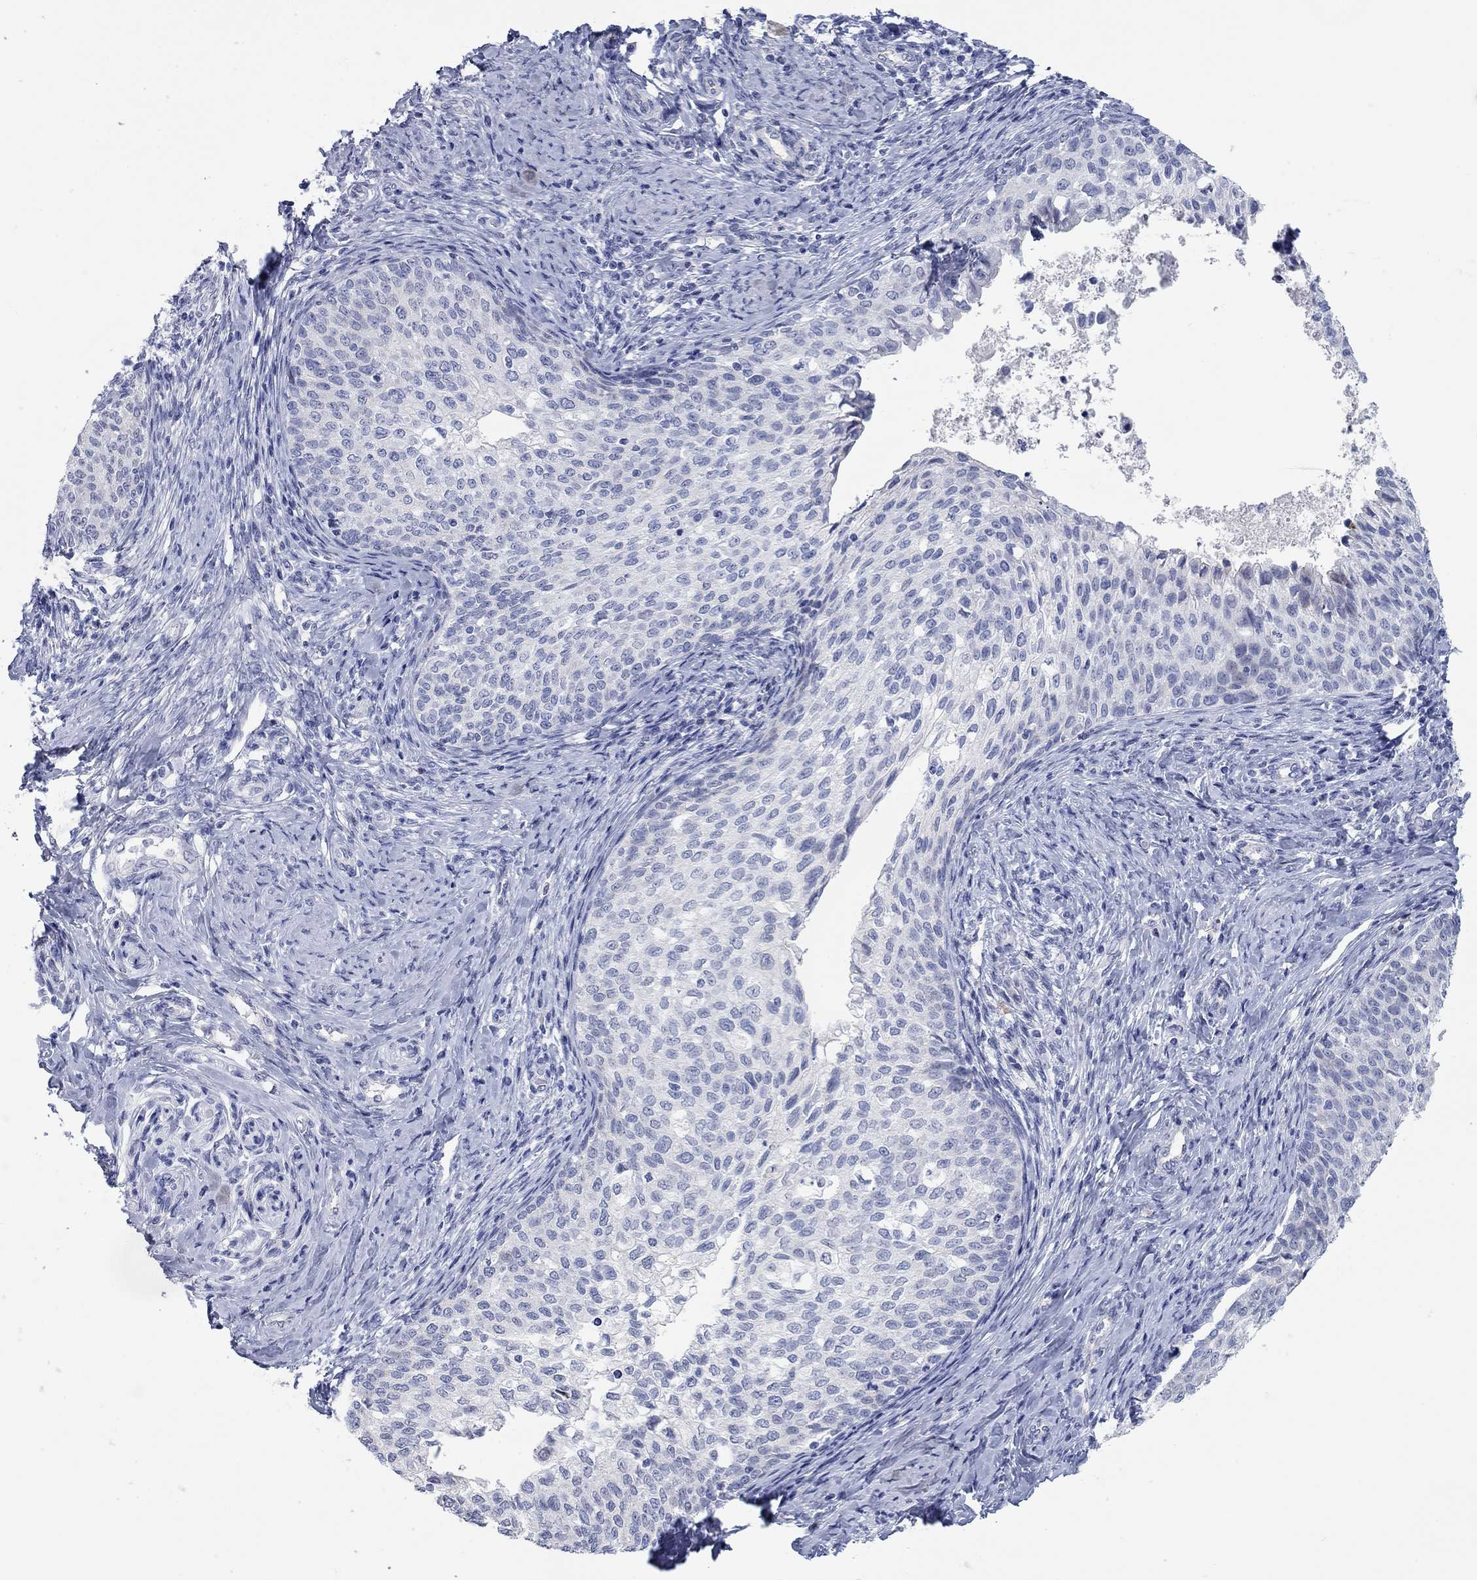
{"staining": {"intensity": "negative", "quantity": "none", "location": "none"}, "tissue": "cervical cancer", "cell_type": "Tumor cells", "image_type": "cancer", "snomed": [{"axis": "morphology", "description": "Squamous cell carcinoma, NOS"}, {"axis": "topography", "description": "Cervix"}], "caption": "Immunohistochemical staining of human cervical squamous cell carcinoma shows no significant staining in tumor cells.", "gene": "WASF3", "patient": {"sex": "female", "age": 51}}